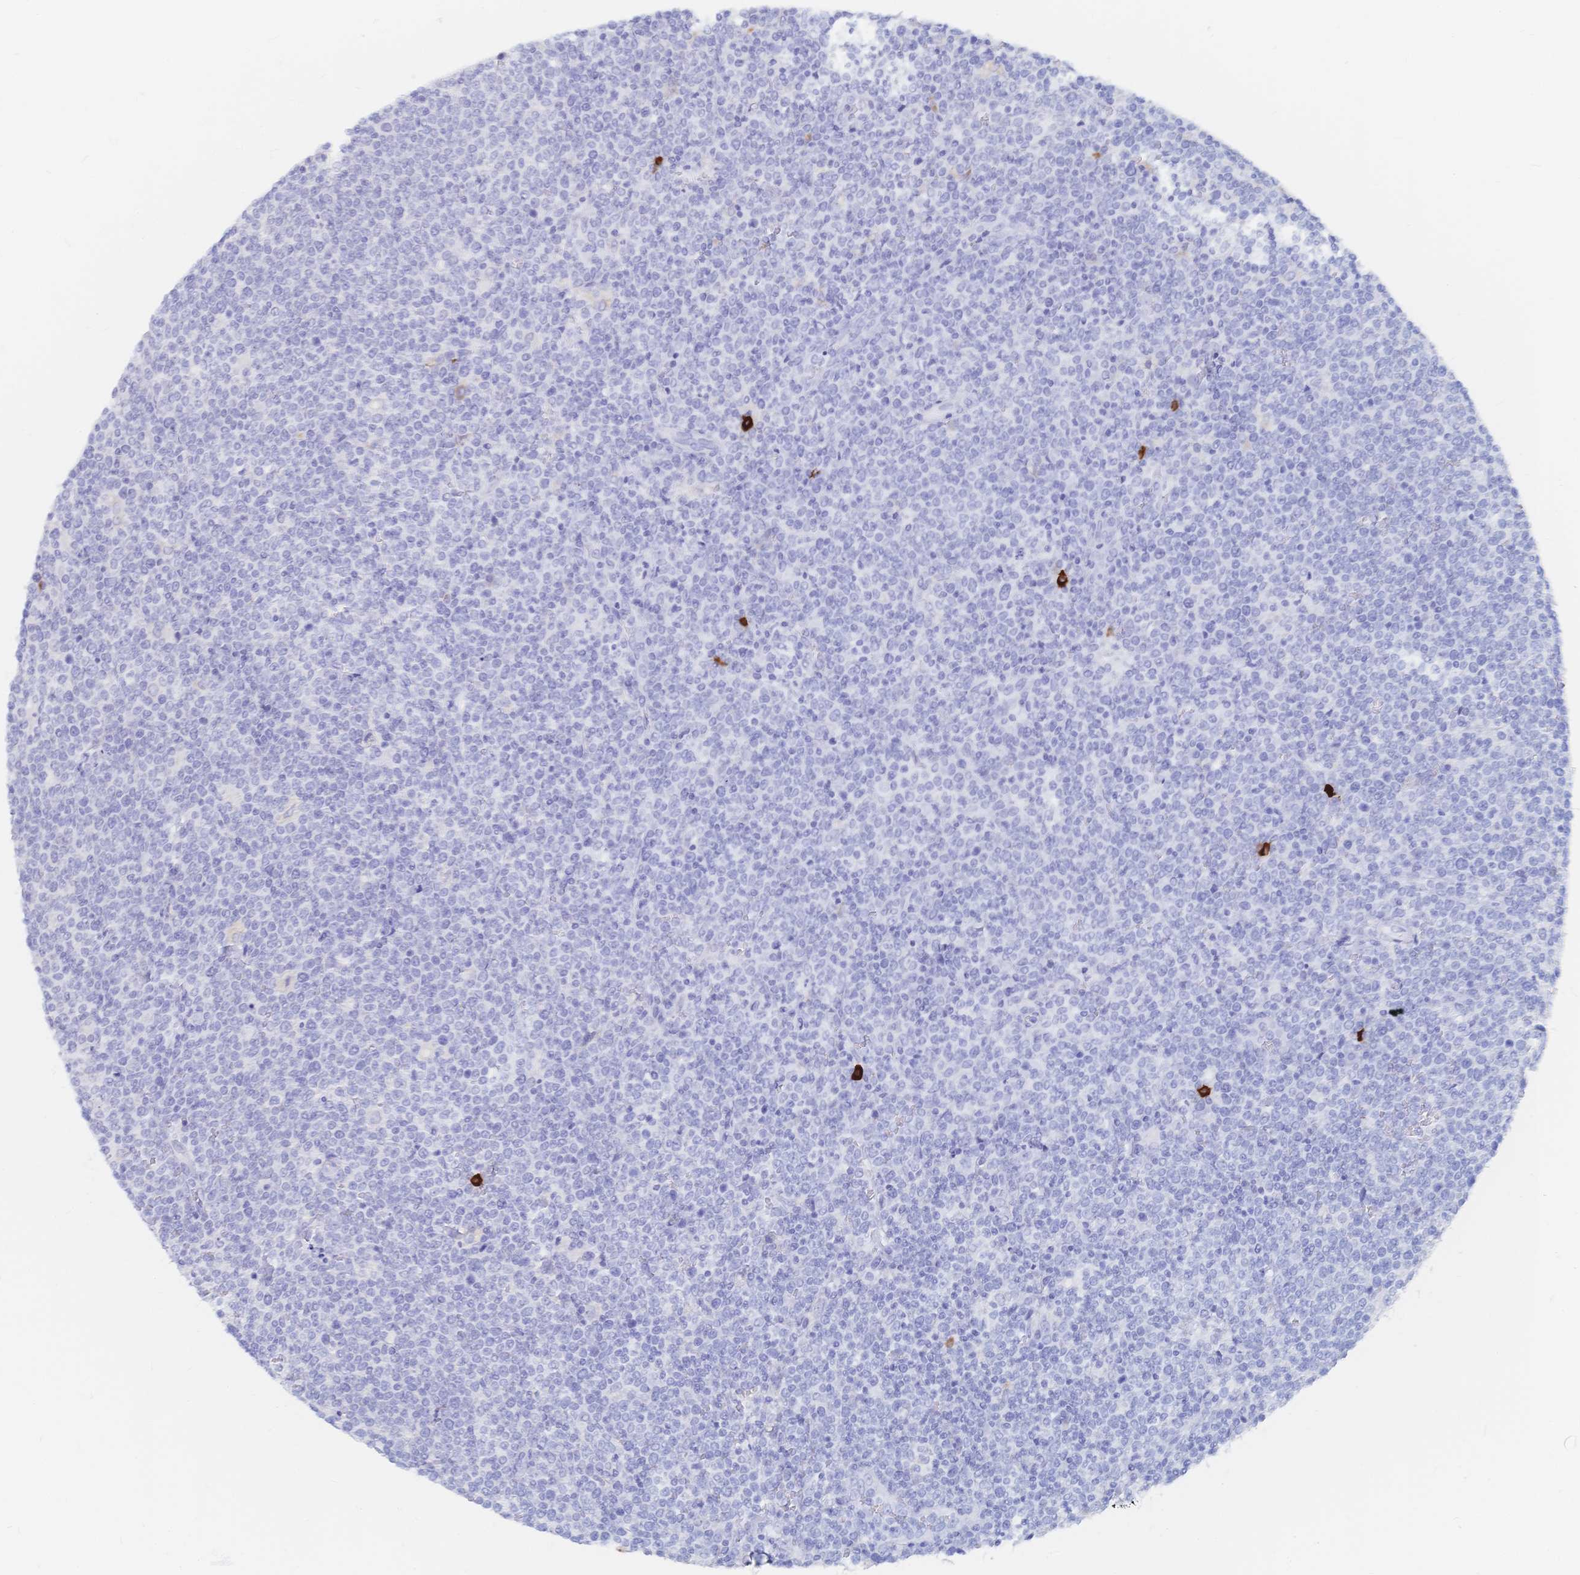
{"staining": {"intensity": "negative", "quantity": "none", "location": "none"}, "tissue": "lymphoma", "cell_type": "Tumor cells", "image_type": "cancer", "snomed": [{"axis": "morphology", "description": "Malignant lymphoma, non-Hodgkin's type, High grade"}, {"axis": "topography", "description": "Lymph node"}], "caption": "There is no significant expression in tumor cells of malignant lymphoma, non-Hodgkin's type (high-grade). The staining was performed using DAB (3,3'-diaminobenzidine) to visualize the protein expression in brown, while the nuclei were stained in blue with hematoxylin (Magnification: 20x).", "gene": "IL2RB", "patient": {"sex": "male", "age": 61}}